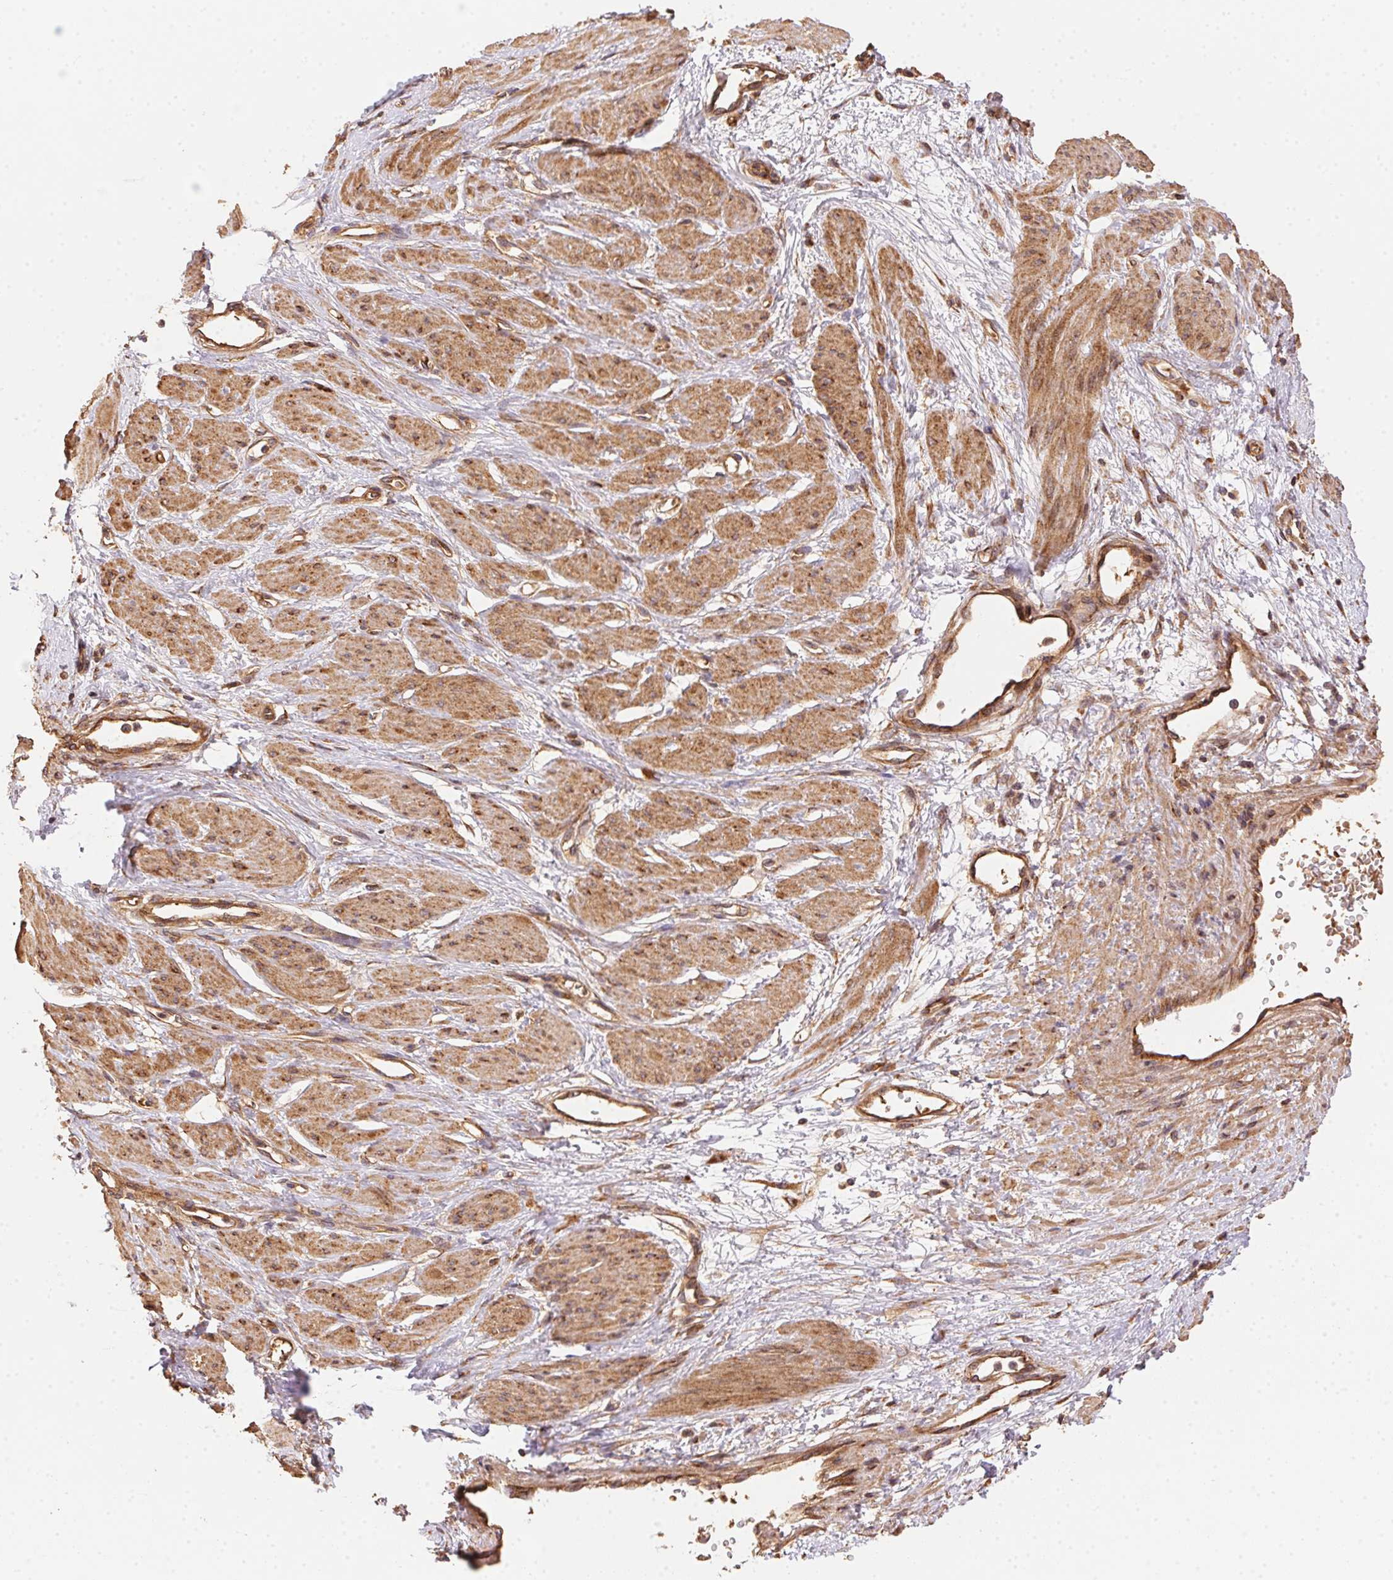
{"staining": {"intensity": "moderate", "quantity": ">75%", "location": "cytoplasmic/membranous"}, "tissue": "smooth muscle", "cell_type": "Smooth muscle cells", "image_type": "normal", "snomed": [{"axis": "morphology", "description": "Normal tissue, NOS"}, {"axis": "topography", "description": "Smooth muscle"}, {"axis": "topography", "description": "Uterus"}], "caption": "Protein analysis of unremarkable smooth muscle reveals moderate cytoplasmic/membranous expression in about >75% of smooth muscle cells. Nuclei are stained in blue.", "gene": "USE1", "patient": {"sex": "female", "age": 39}}